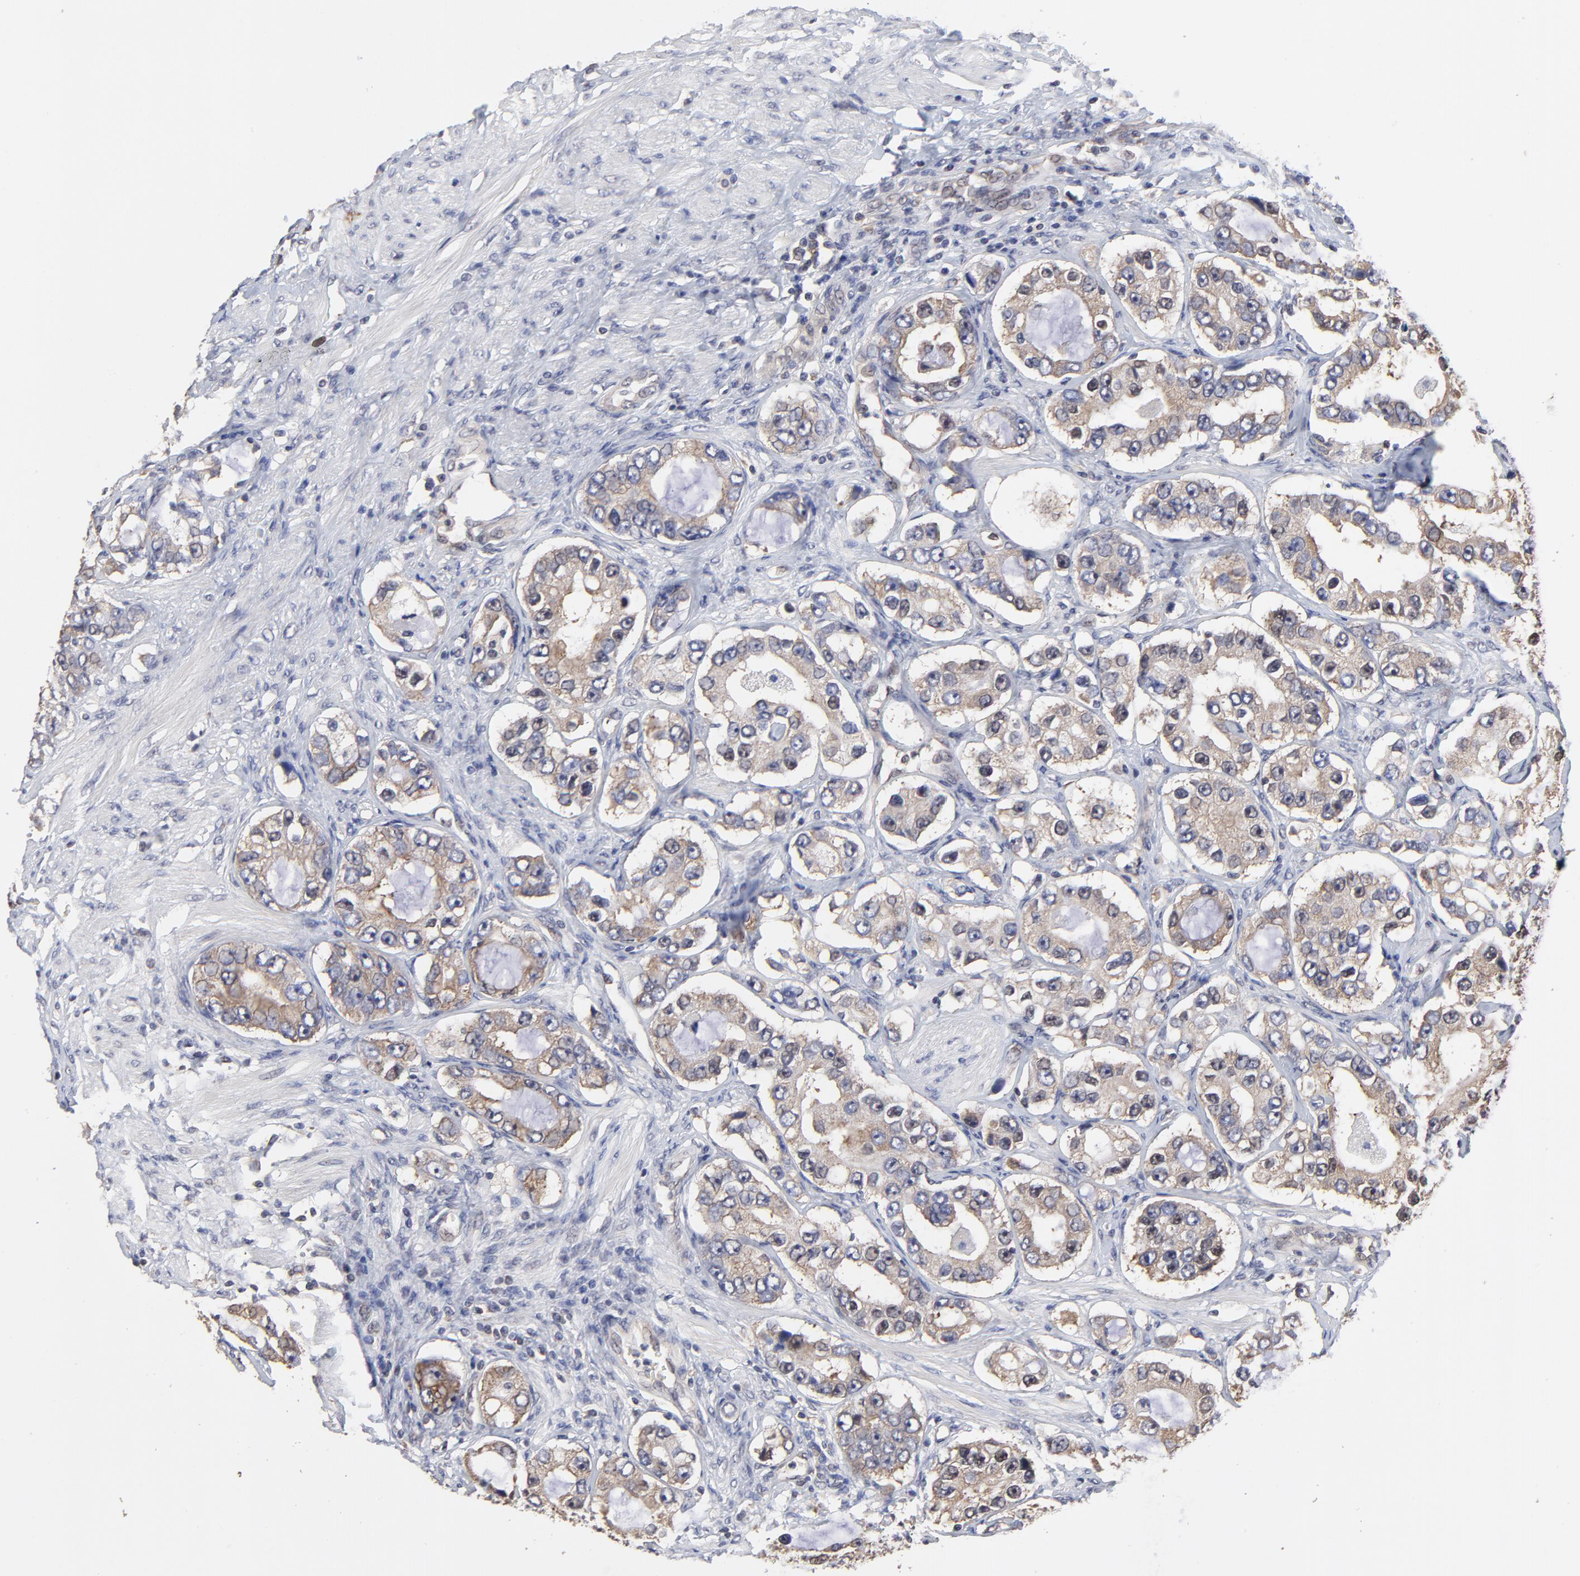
{"staining": {"intensity": "weak", "quantity": ">75%", "location": "cytoplasmic/membranous"}, "tissue": "prostate cancer", "cell_type": "Tumor cells", "image_type": "cancer", "snomed": [{"axis": "morphology", "description": "Adenocarcinoma, High grade"}, {"axis": "topography", "description": "Prostate"}], "caption": "Tumor cells reveal weak cytoplasmic/membranous staining in approximately >75% of cells in adenocarcinoma (high-grade) (prostate).", "gene": "CCT2", "patient": {"sex": "male", "age": 63}}